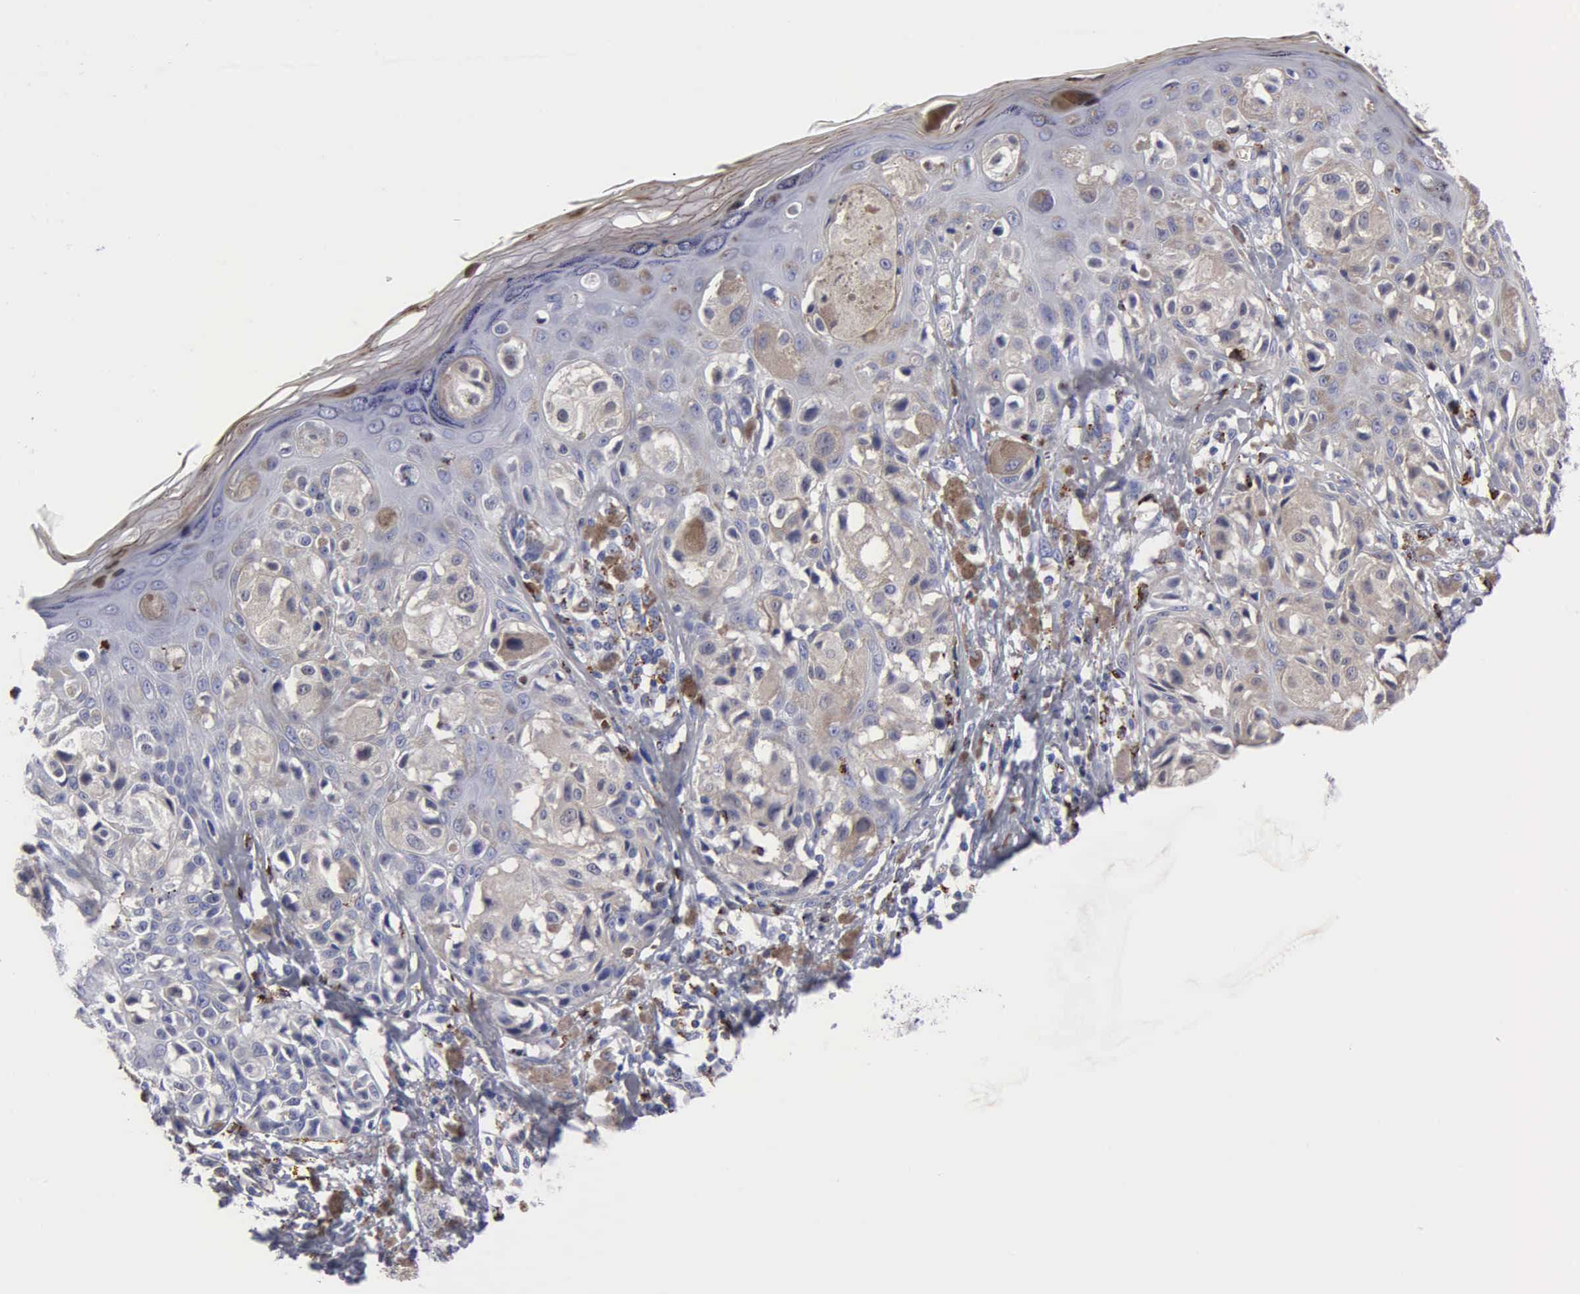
{"staining": {"intensity": "weak", "quantity": "25%-75%", "location": "cytoplasmic/membranous"}, "tissue": "melanoma", "cell_type": "Tumor cells", "image_type": "cancer", "snomed": [{"axis": "morphology", "description": "Malignant melanoma, NOS"}, {"axis": "topography", "description": "Skin"}], "caption": "Tumor cells show low levels of weak cytoplasmic/membranous staining in about 25%-75% of cells in melanoma. The staining was performed using DAB to visualize the protein expression in brown, while the nuclei were stained in blue with hematoxylin (Magnification: 20x).", "gene": "CTSH", "patient": {"sex": "female", "age": 55}}